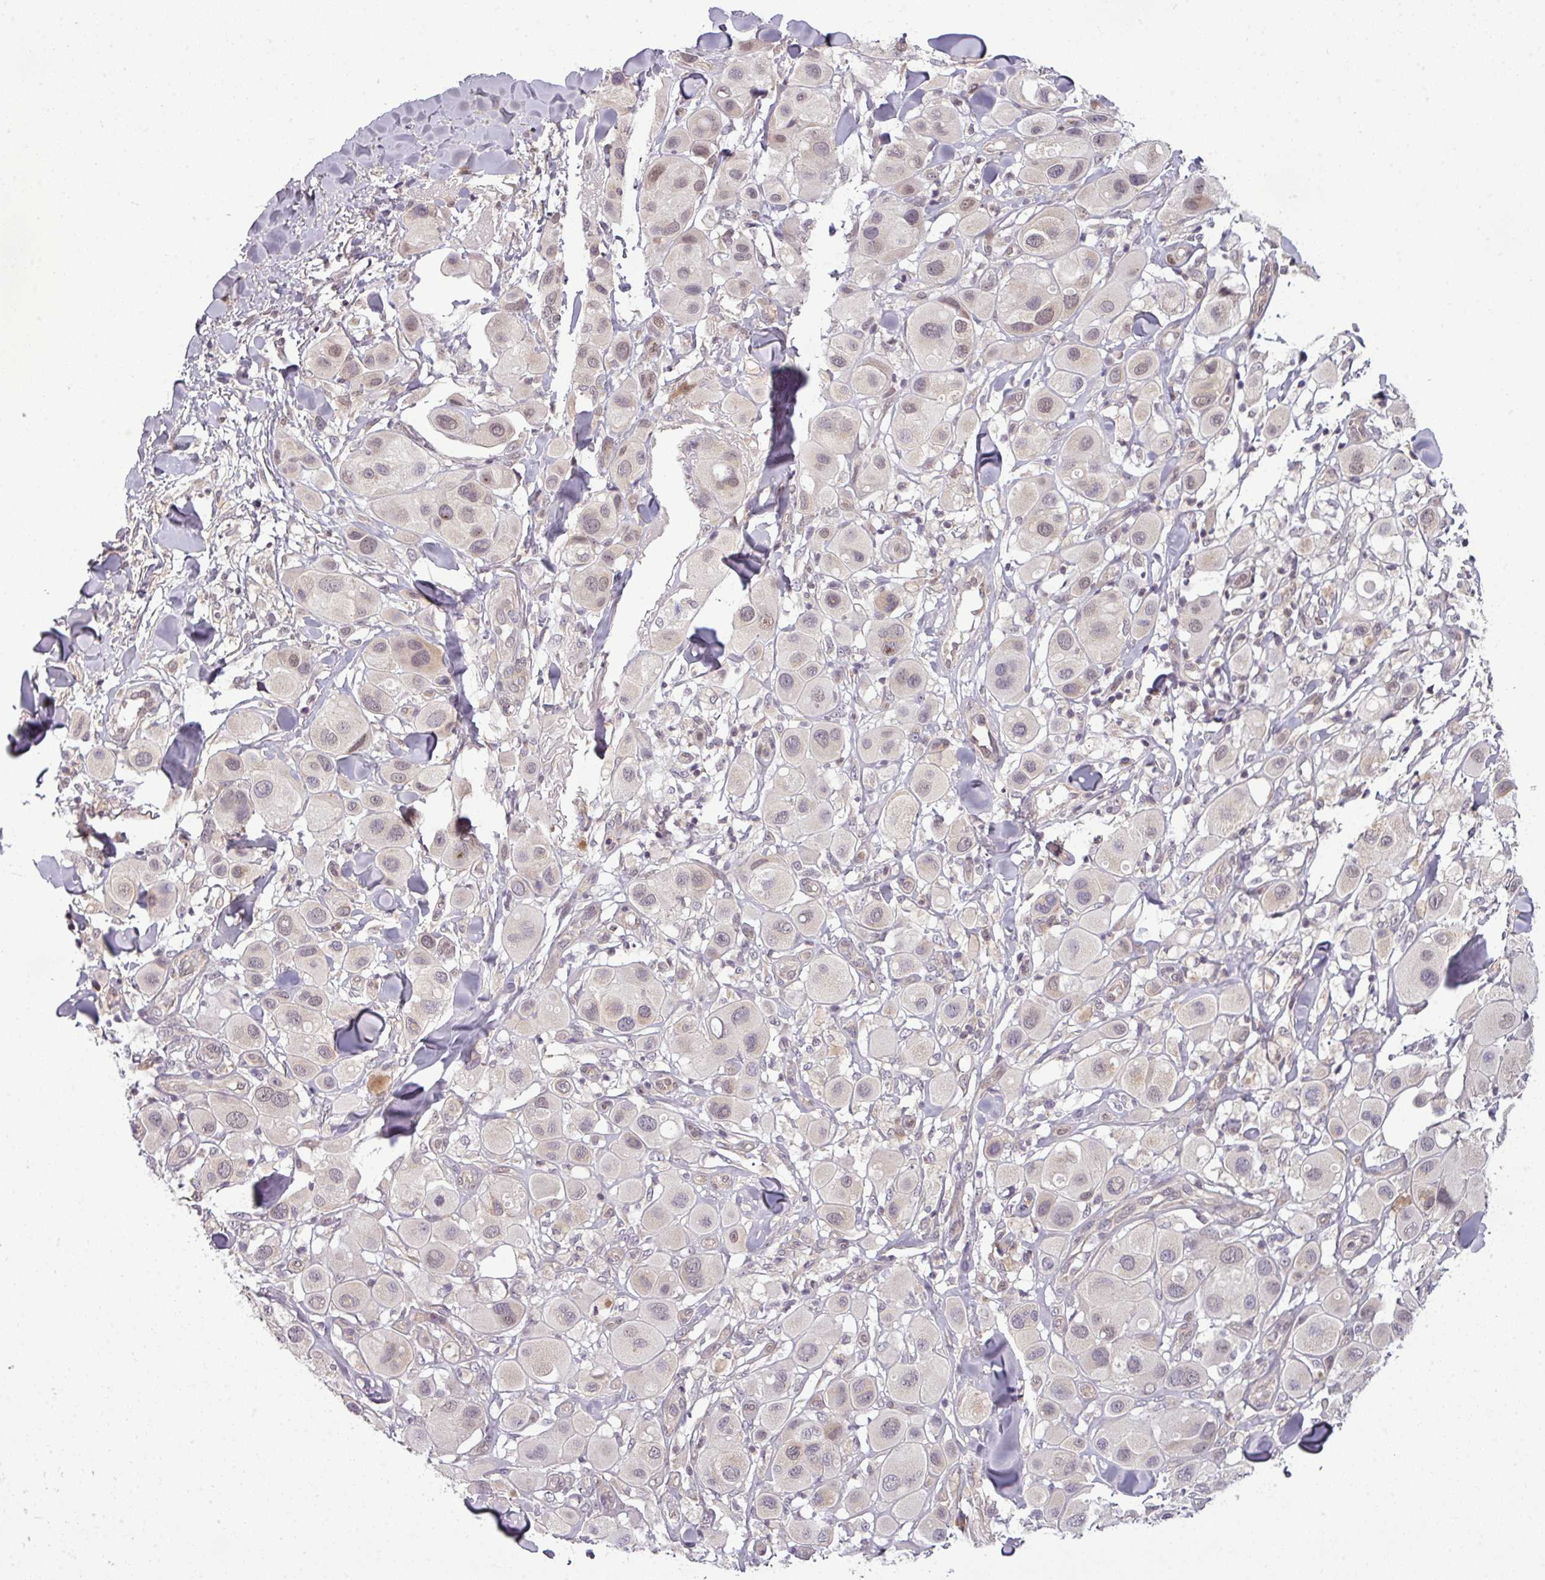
{"staining": {"intensity": "weak", "quantity": "<25%", "location": "nuclear"}, "tissue": "melanoma", "cell_type": "Tumor cells", "image_type": "cancer", "snomed": [{"axis": "morphology", "description": "Malignant melanoma, Metastatic site"}, {"axis": "topography", "description": "Skin"}], "caption": "Tumor cells are negative for brown protein staining in melanoma. (DAB (3,3'-diaminobenzidine) immunohistochemistry visualized using brightfield microscopy, high magnification).", "gene": "DERPC", "patient": {"sex": "male", "age": 41}}